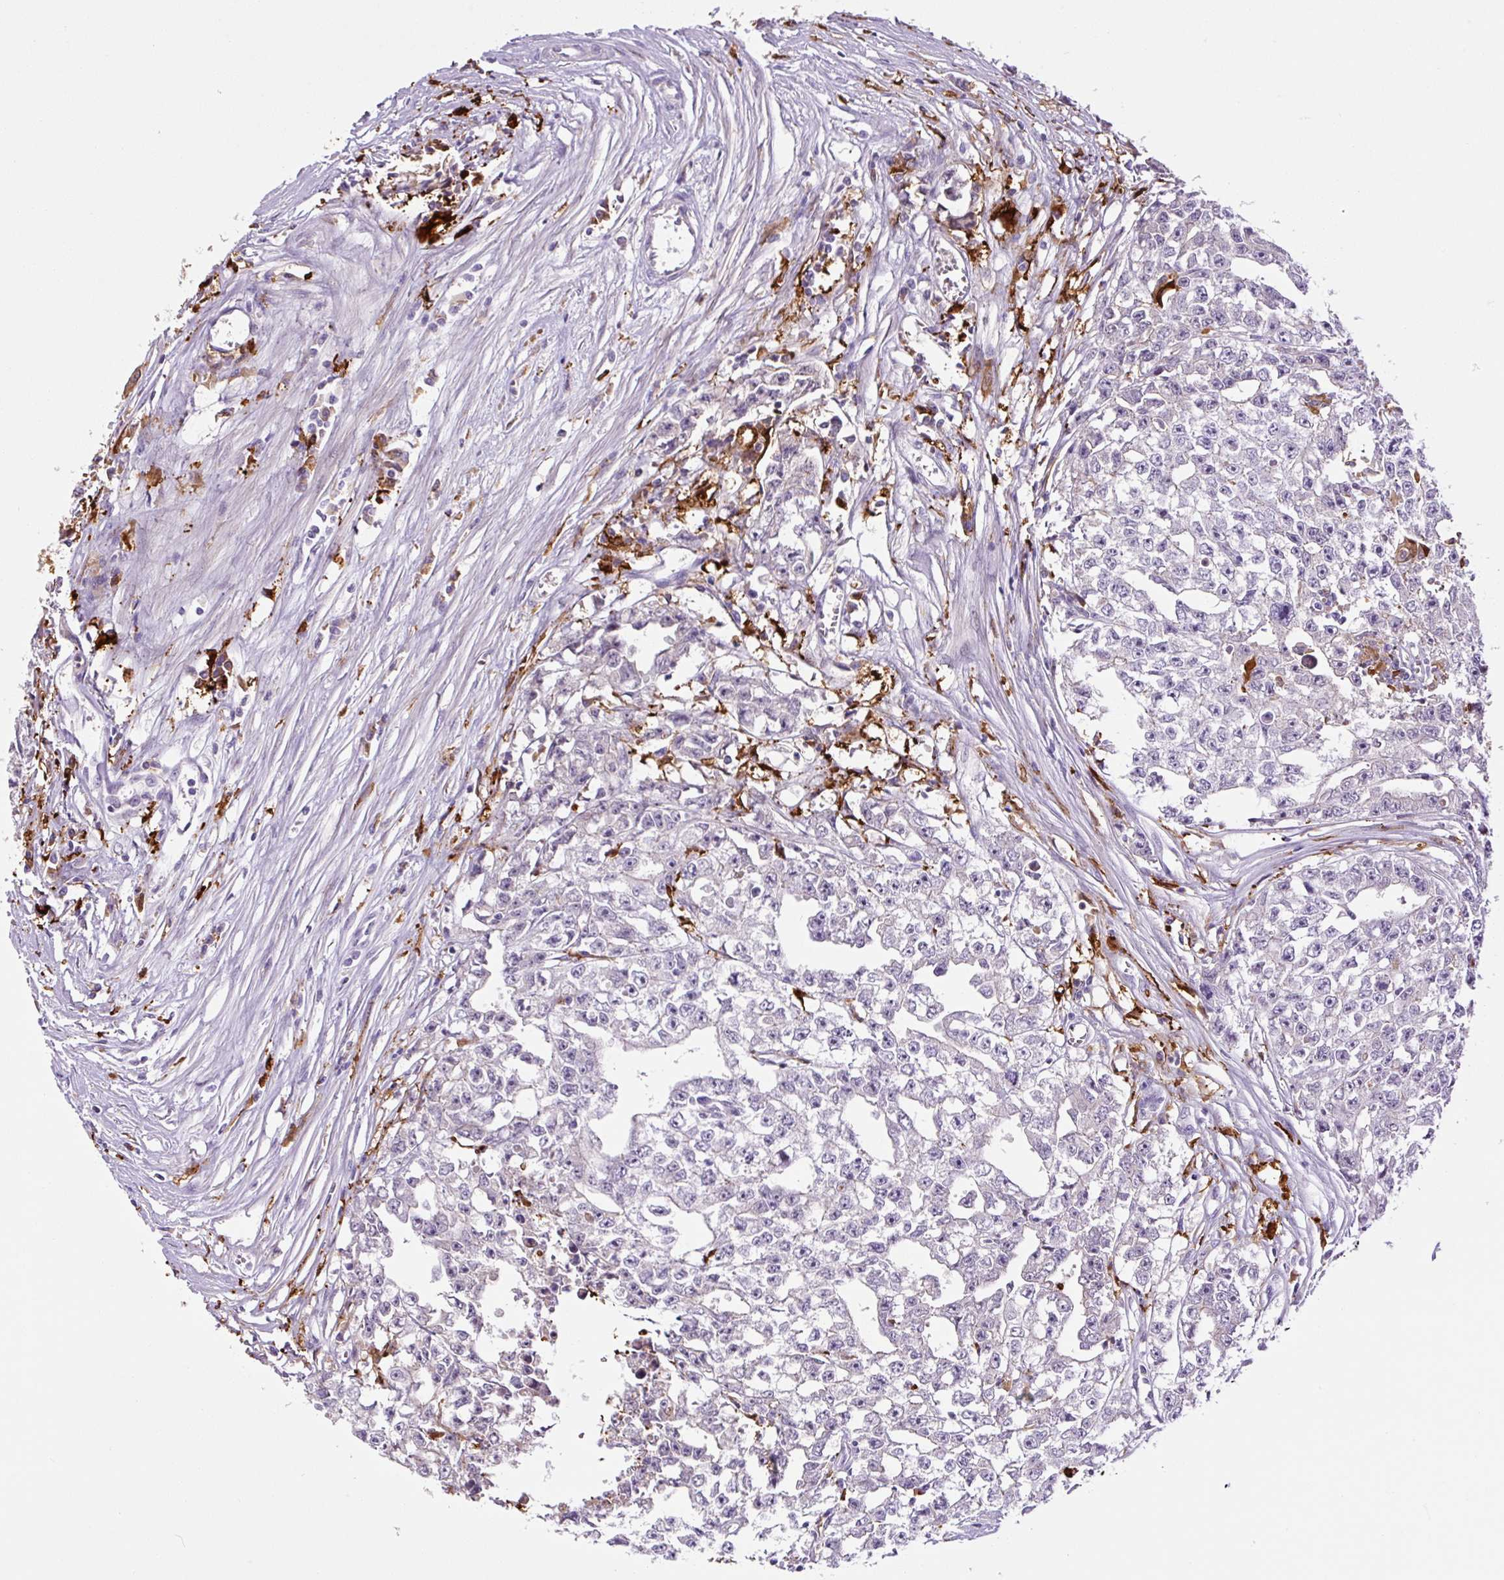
{"staining": {"intensity": "negative", "quantity": "none", "location": "none"}, "tissue": "testis cancer", "cell_type": "Tumor cells", "image_type": "cancer", "snomed": [{"axis": "morphology", "description": "Seminoma, NOS"}, {"axis": "morphology", "description": "Carcinoma, Embryonal, NOS"}, {"axis": "topography", "description": "Testis"}], "caption": "Immunohistochemical staining of human testis seminoma reveals no significant positivity in tumor cells.", "gene": "FUT10", "patient": {"sex": "male", "age": 43}}